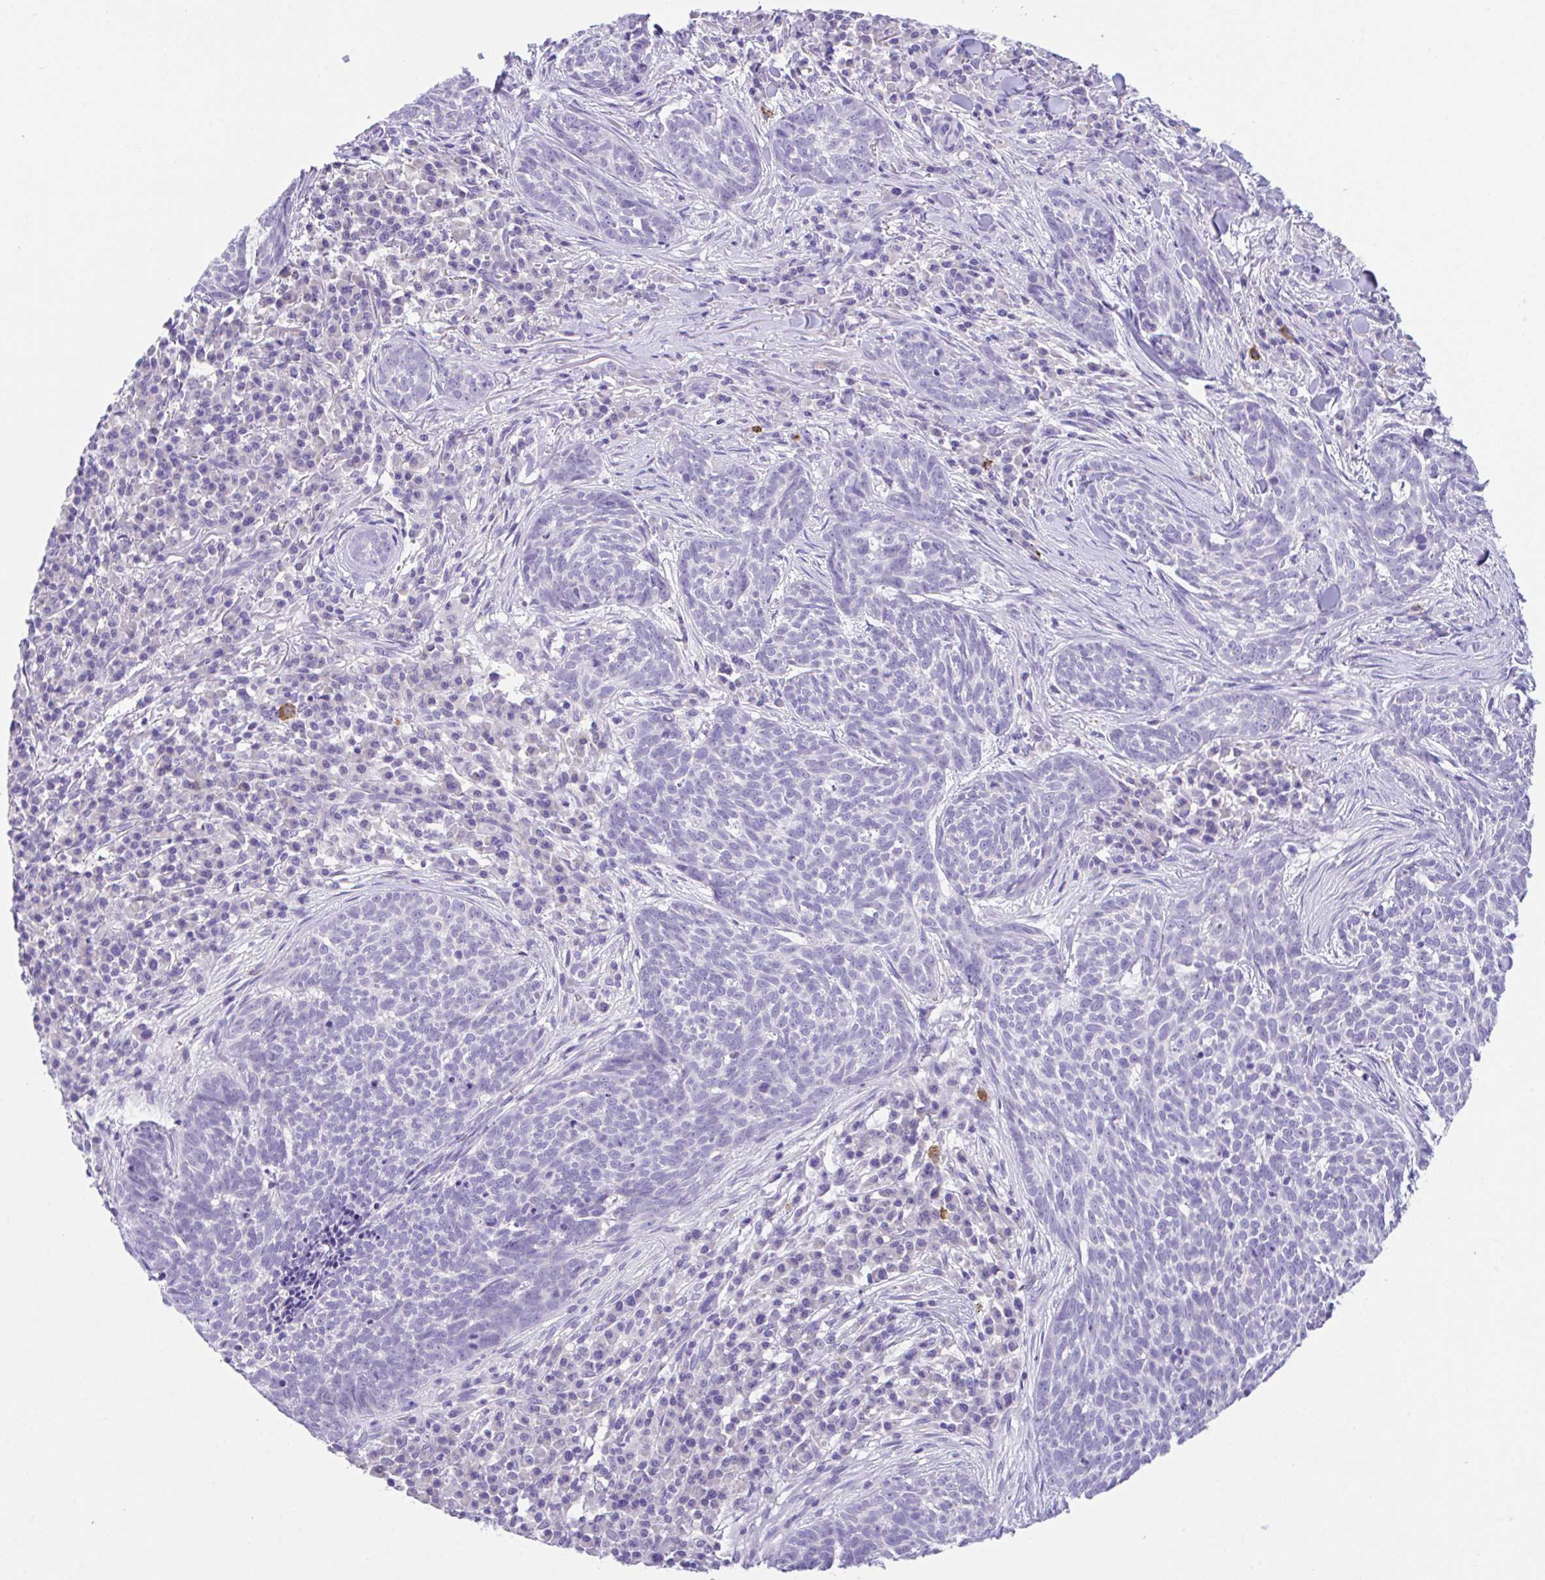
{"staining": {"intensity": "negative", "quantity": "none", "location": "none"}, "tissue": "skin cancer", "cell_type": "Tumor cells", "image_type": "cancer", "snomed": [{"axis": "morphology", "description": "Basal cell carcinoma"}, {"axis": "topography", "description": "Skin"}], "caption": "A high-resolution photomicrograph shows IHC staining of skin cancer (basal cell carcinoma), which displays no significant expression in tumor cells.", "gene": "HACD4", "patient": {"sex": "female", "age": 93}}